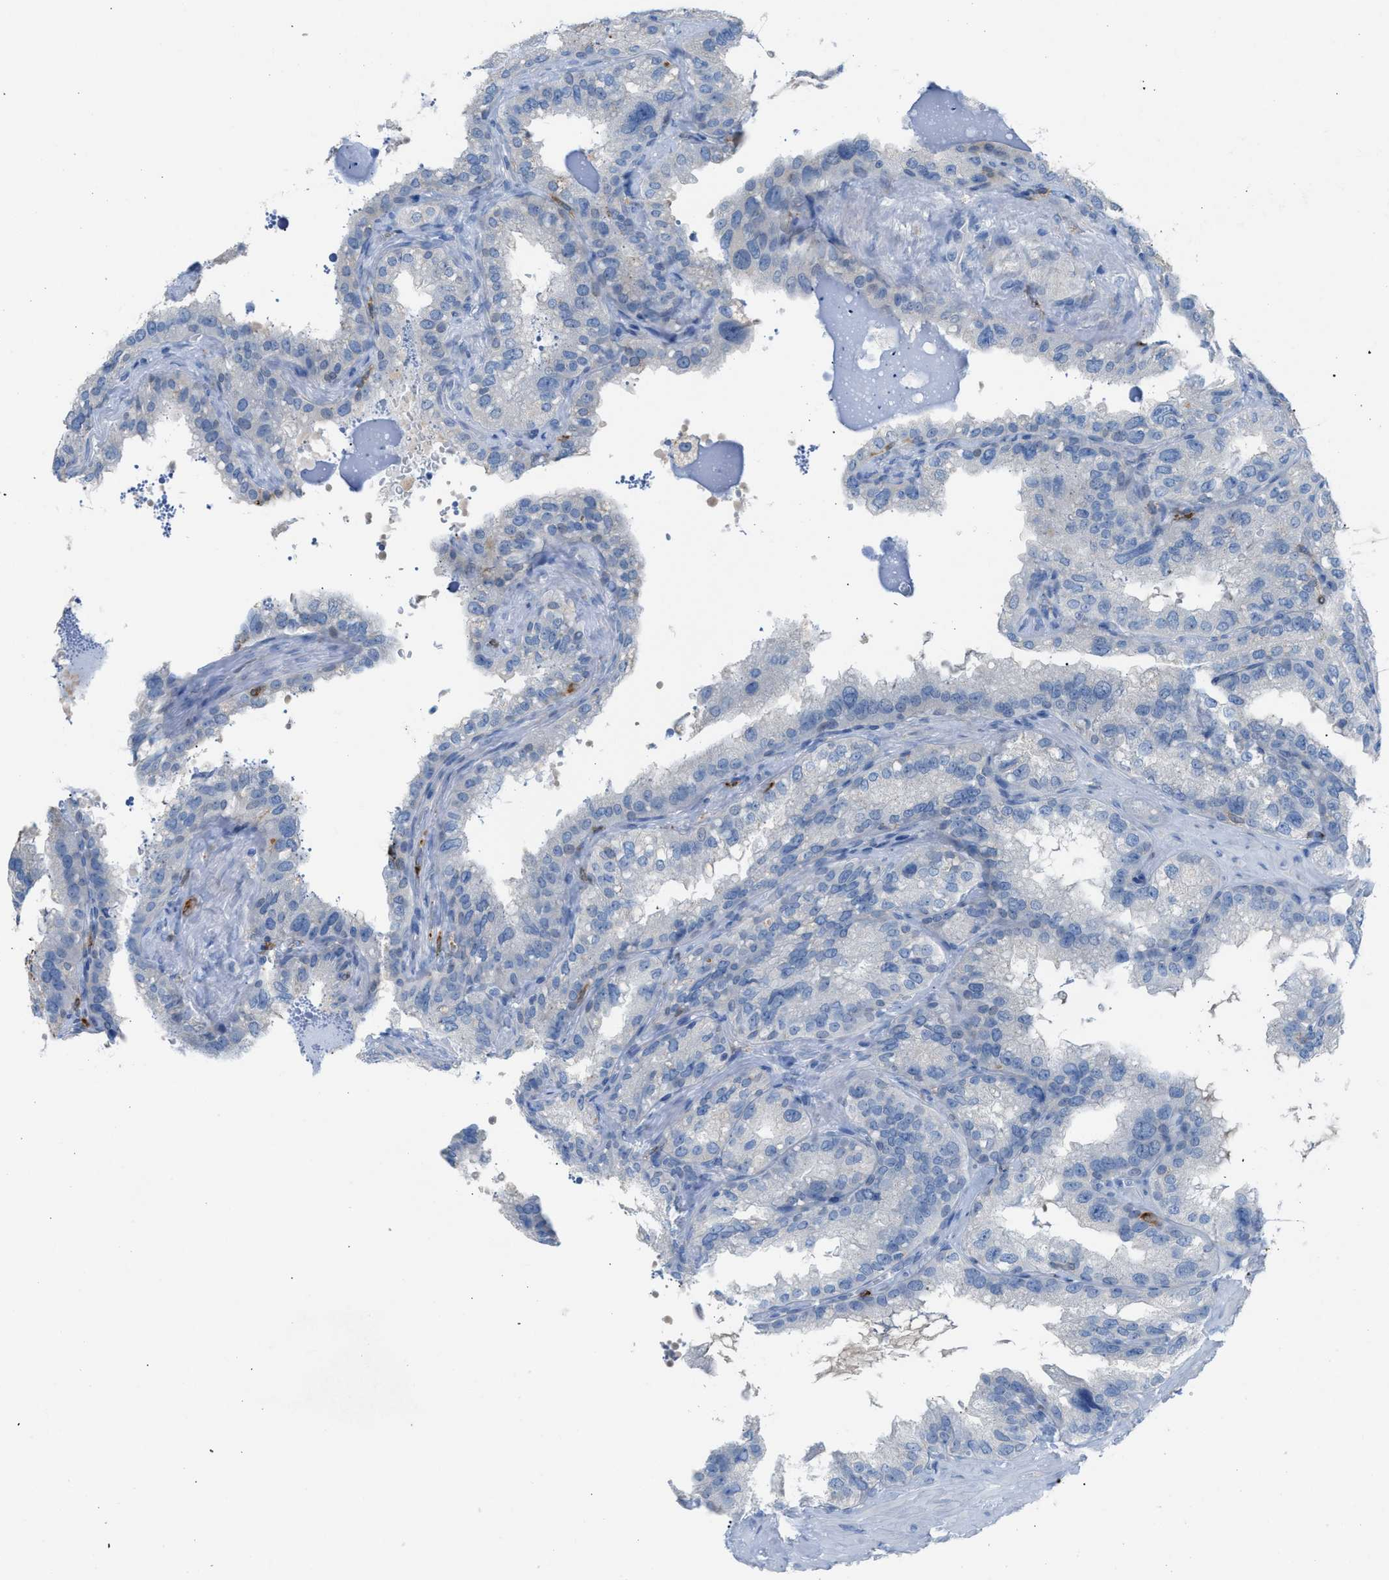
{"staining": {"intensity": "negative", "quantity": "none", "location": "none"}, "tissue": "seminal vesicle", "cell_type": "Glandular cells", "image_type": "normal", "snomed": [{"axis": "morphology", "description": "Normal tissue, NOS"}, {"axis": "topography", "description": "Seminal veicle"}], "caption": "Glandular cells show no significant positivity in benign seminal vesicle.", "gene": "CLEC10A", "patient": {"sex": "male", "age": 68}}